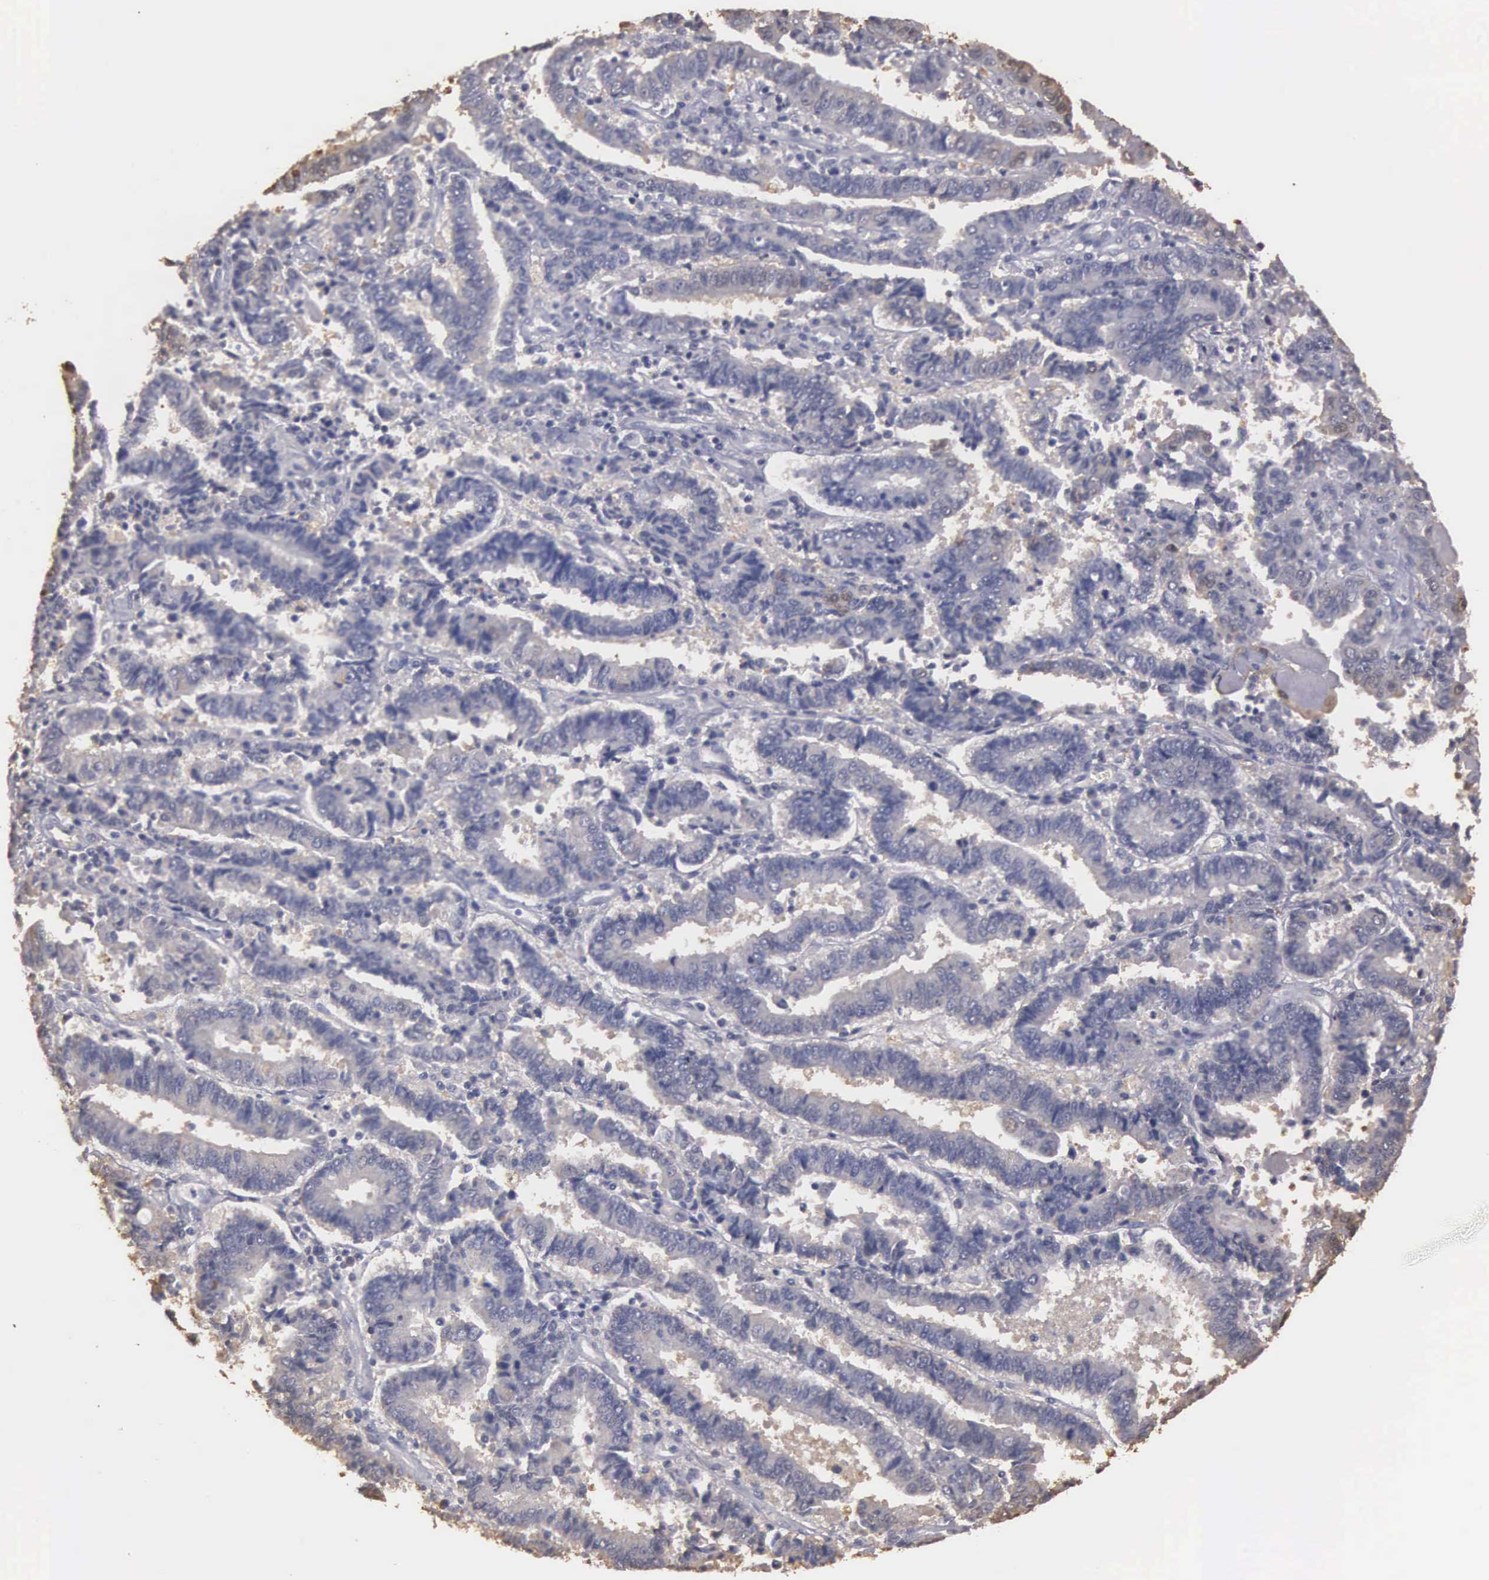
{"staining": {"intensity": "negative", "quantity": "none", "location": "none"}, "tissue": "endometrial cancer", "cell_type": "Tumor cells", "image_type": "cancer", "snomed": [{"axis": "morphology", "description": "Adenocarcinoma, NOS"}, {"axis": "topography", "description": "Endometrium"}], "caption": "There is no significant expression in tumor cells of endometrial cancer (adenocarcinoma). (Brightfield microscopy of DAB (3,3'-diaminobenzidine) immunohistochemistry at high magnification).", "gene": "ENO3", "patient": {"sex": "female", "age": 75}}